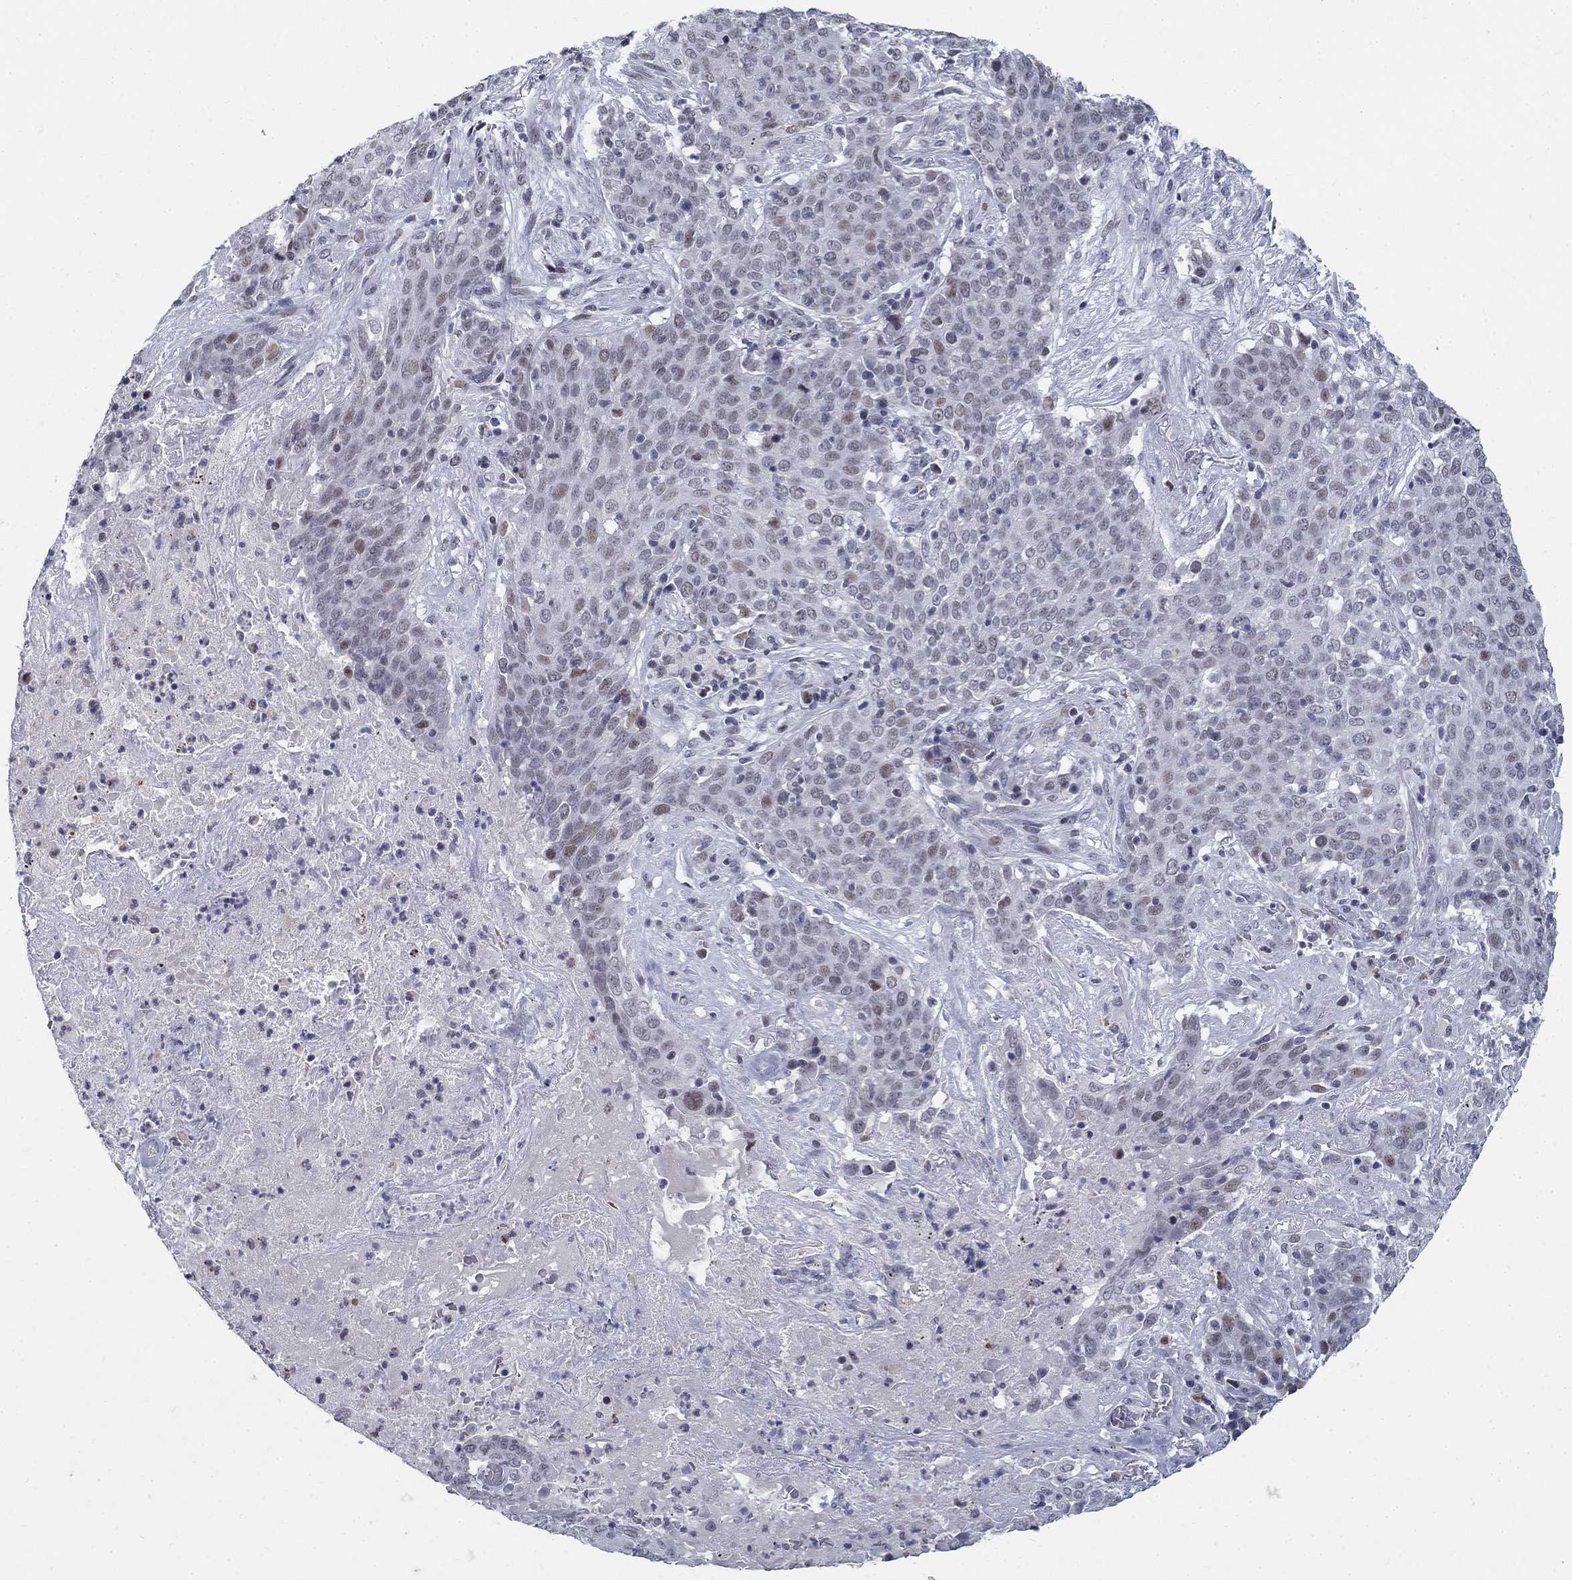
{"staining": {"intensity": "weak", "quantity": "<25%", "location": "nuclear"}, "tissue": "lung cancer", "cell_type": "Tumor cells", "image_type": "cancer", "snomed": [{"axis": "morphology", "description": "Squamous cell carcinoma, NOS"}, {"axis": "topography", "description": "Lung"}], "caption": "IHC histopathology image of neoplastic tissue: lung cancer stained with DAB (3,3'-diaminobenzidine) shows no significant protein expression in tumor cells.", "gene": "BHLHE22", "patient": {"sex": "male", "age": 82}}